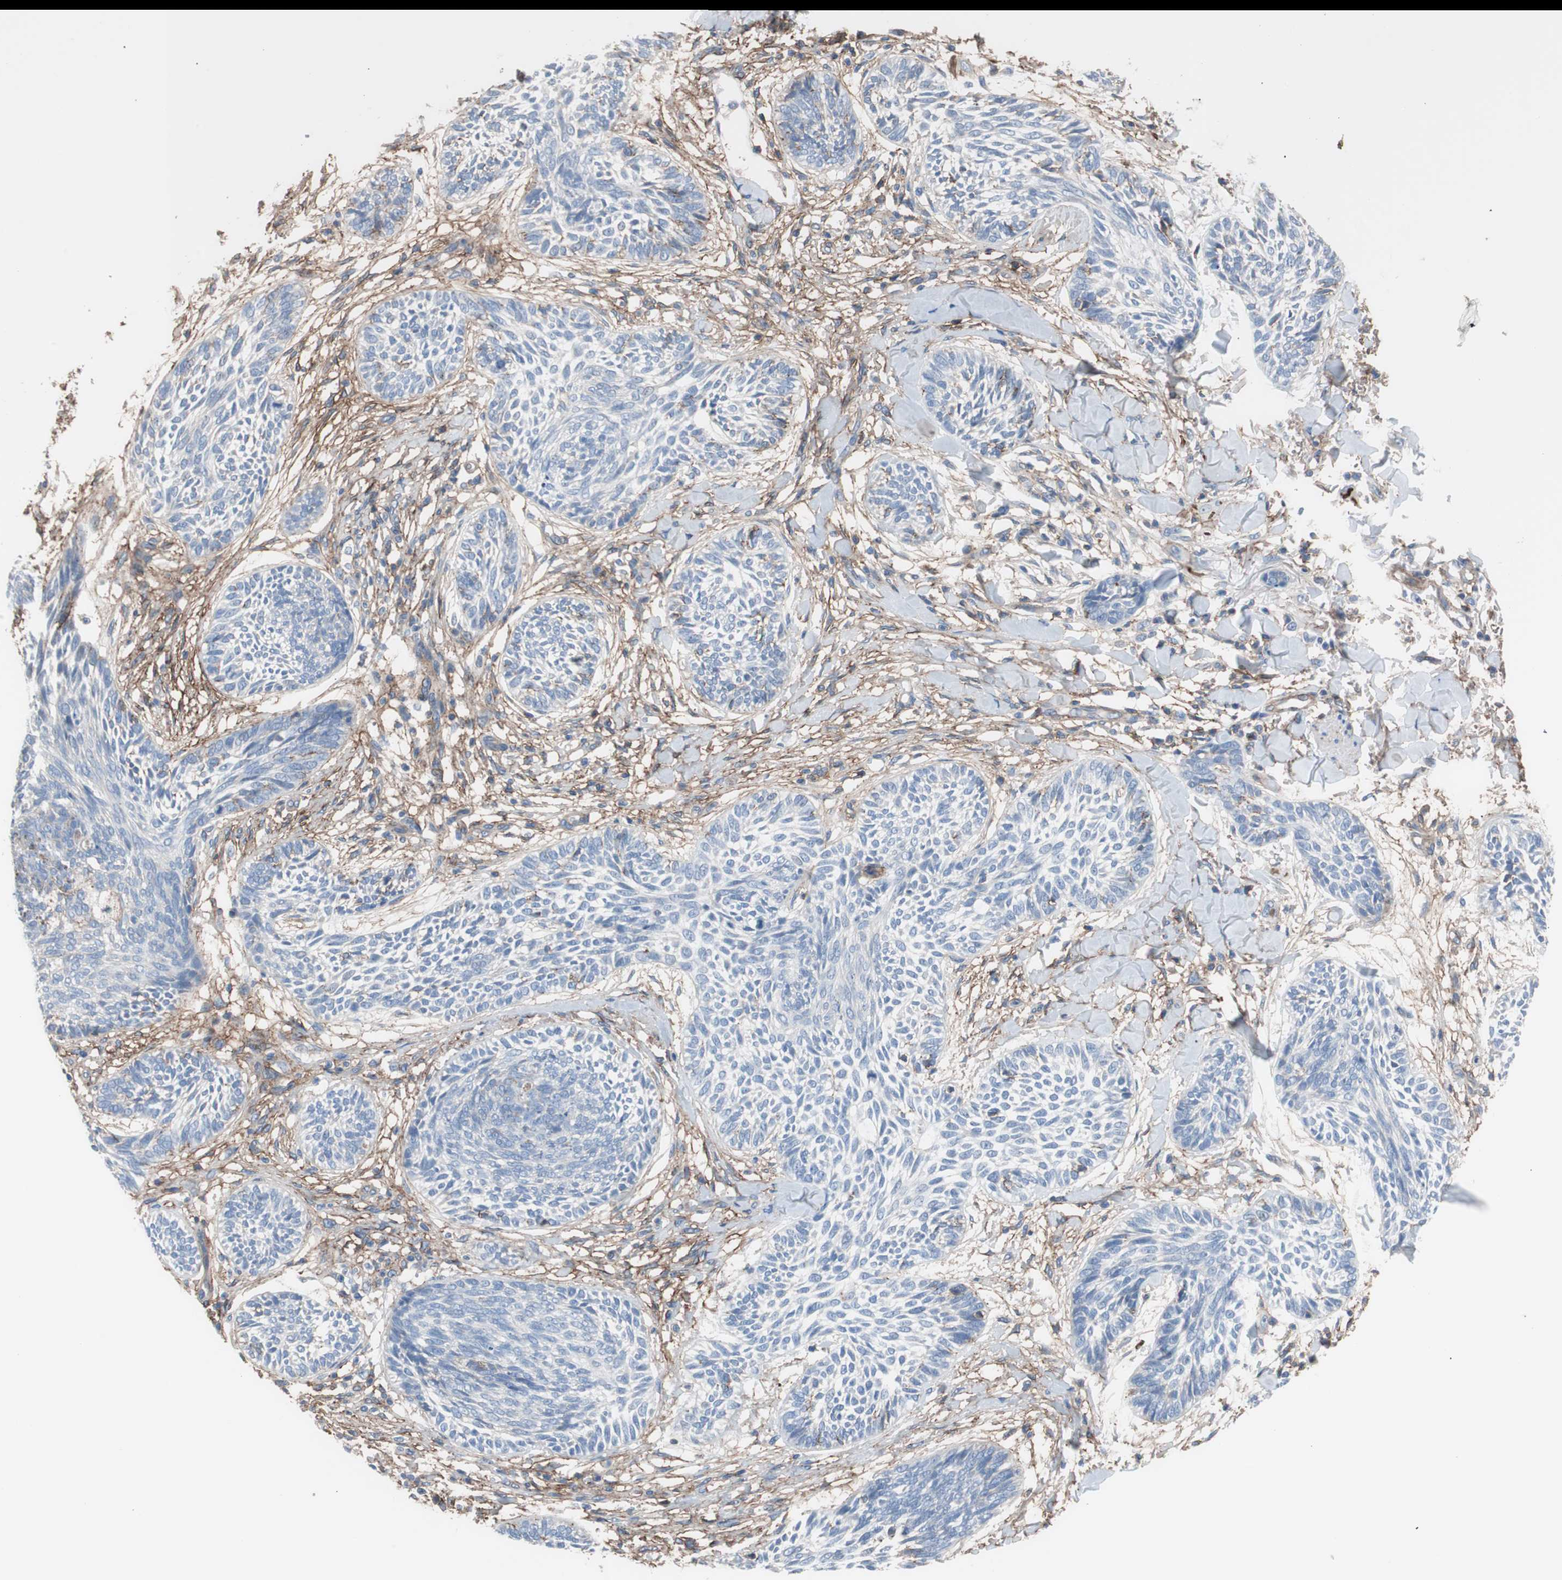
{"staining": {"intensity": "negative", "quantity": "none", "location": "none"}, "tissue": "skin cancer", "cell_type": "Tumor cells", "image_type": "cancer", "snomed": [{"axis": "morphology", "description": "Papilloma, NOS"}, {"axis": "morphology", "description": "Basal cell carcinoma"}, {"axis": "topography", "description": "Skin"}], "caption": "High power microscopy image of an immunohistochemistry (IHC) image of skin cancer (papilloma), revealing no significant positivity in tumor cells.", "gene": "CD81", "patient": {"sex": "male", "age": 87}}